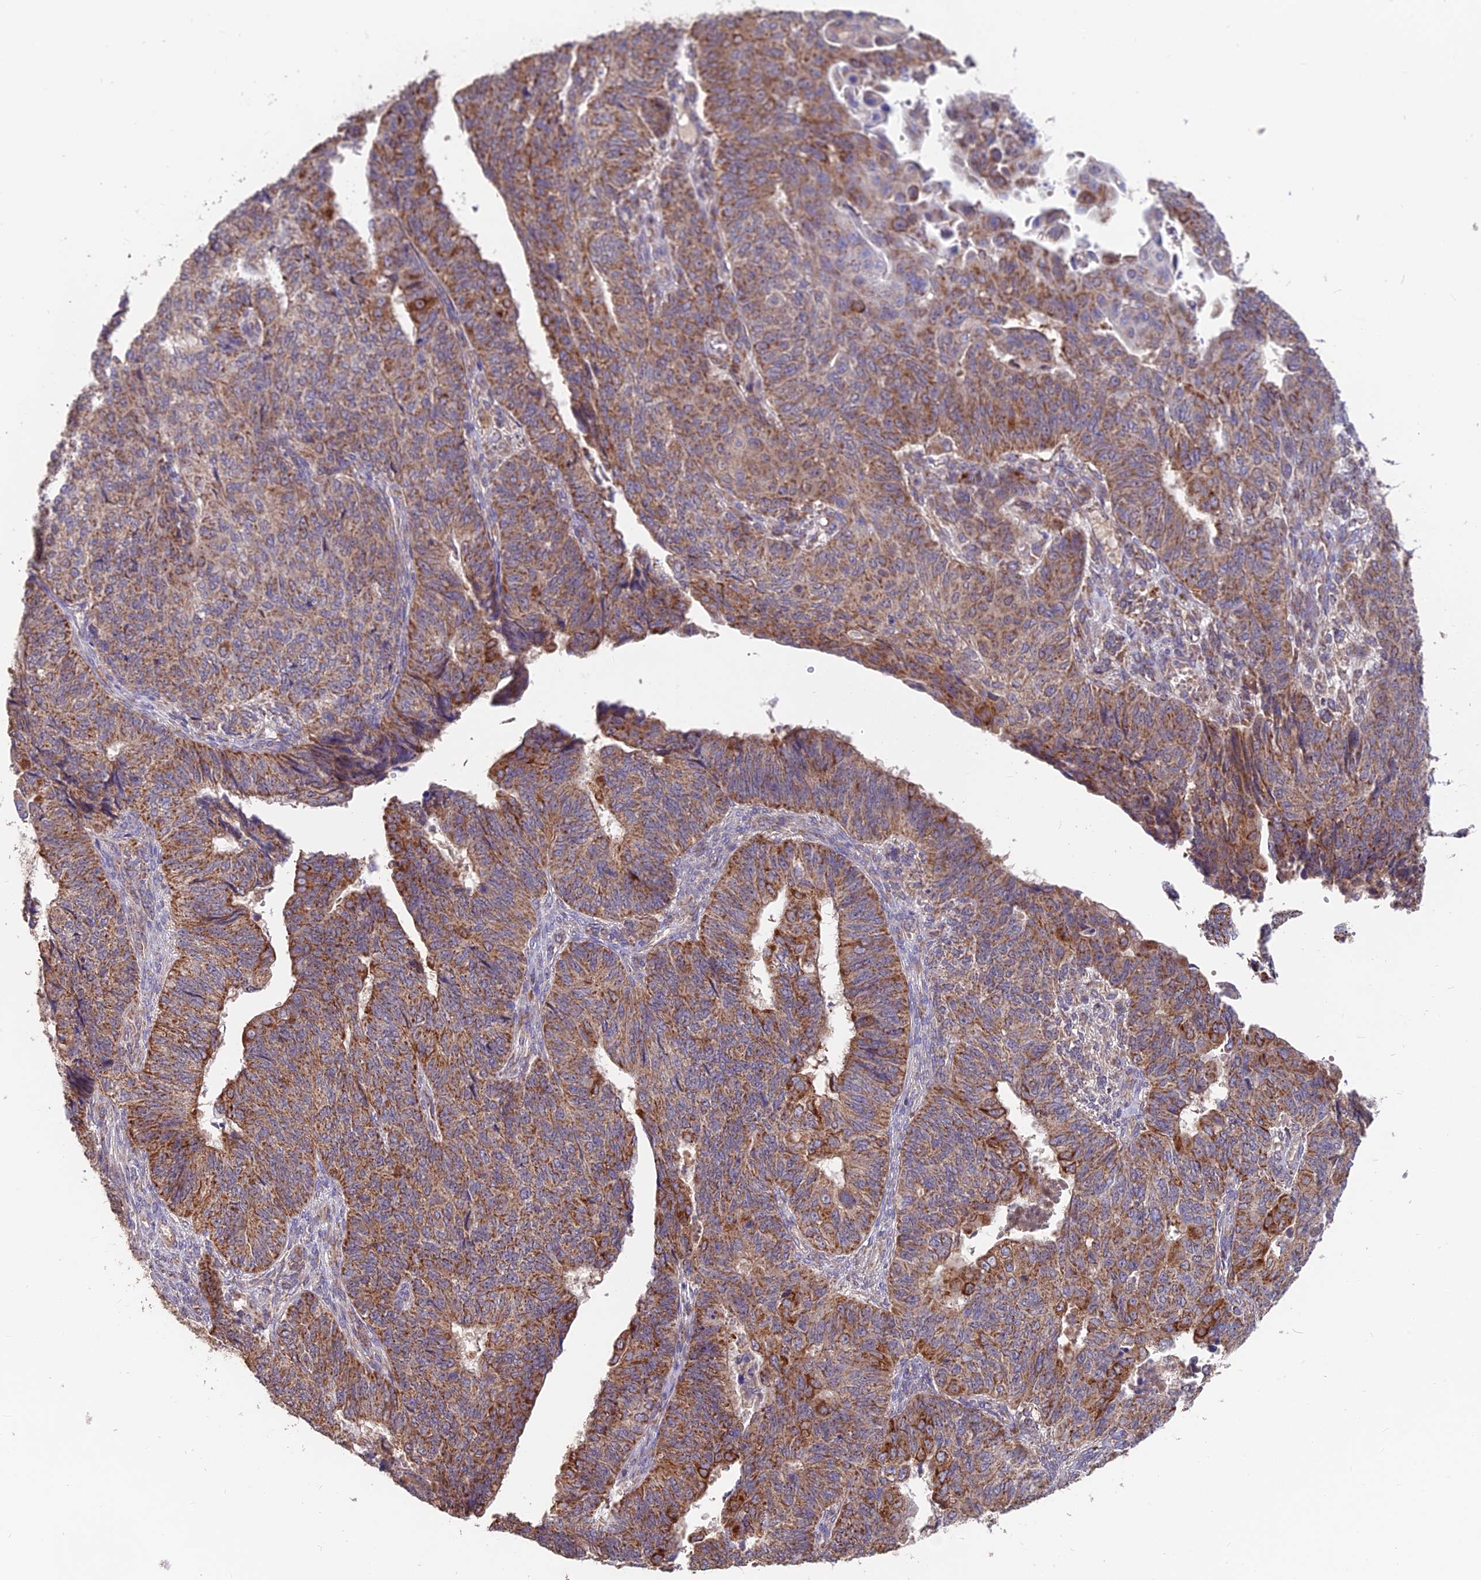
{"staining": {"intensity": "moderate", "quantity": ">75%", "location": "cytoplasmic/membranous"}, "tissue": "endometrial cancer", "cell_type": "Tumor cells", "image_type": "cancer", "snomed": [{"axis": "morphology", "description": "Adenocarcinoma, NOS"}, {"axis": "topography", "description": "Endometrium"}], "caption": "Endometrial cancer stained for a protein displays moderate cytoplasmic/membranous positivity in tumor cells. The protein is shown in brown color, while the nuclei are stained blue.", "gene": "IFT22", "patient": {"sex": "female", "age": 32}}